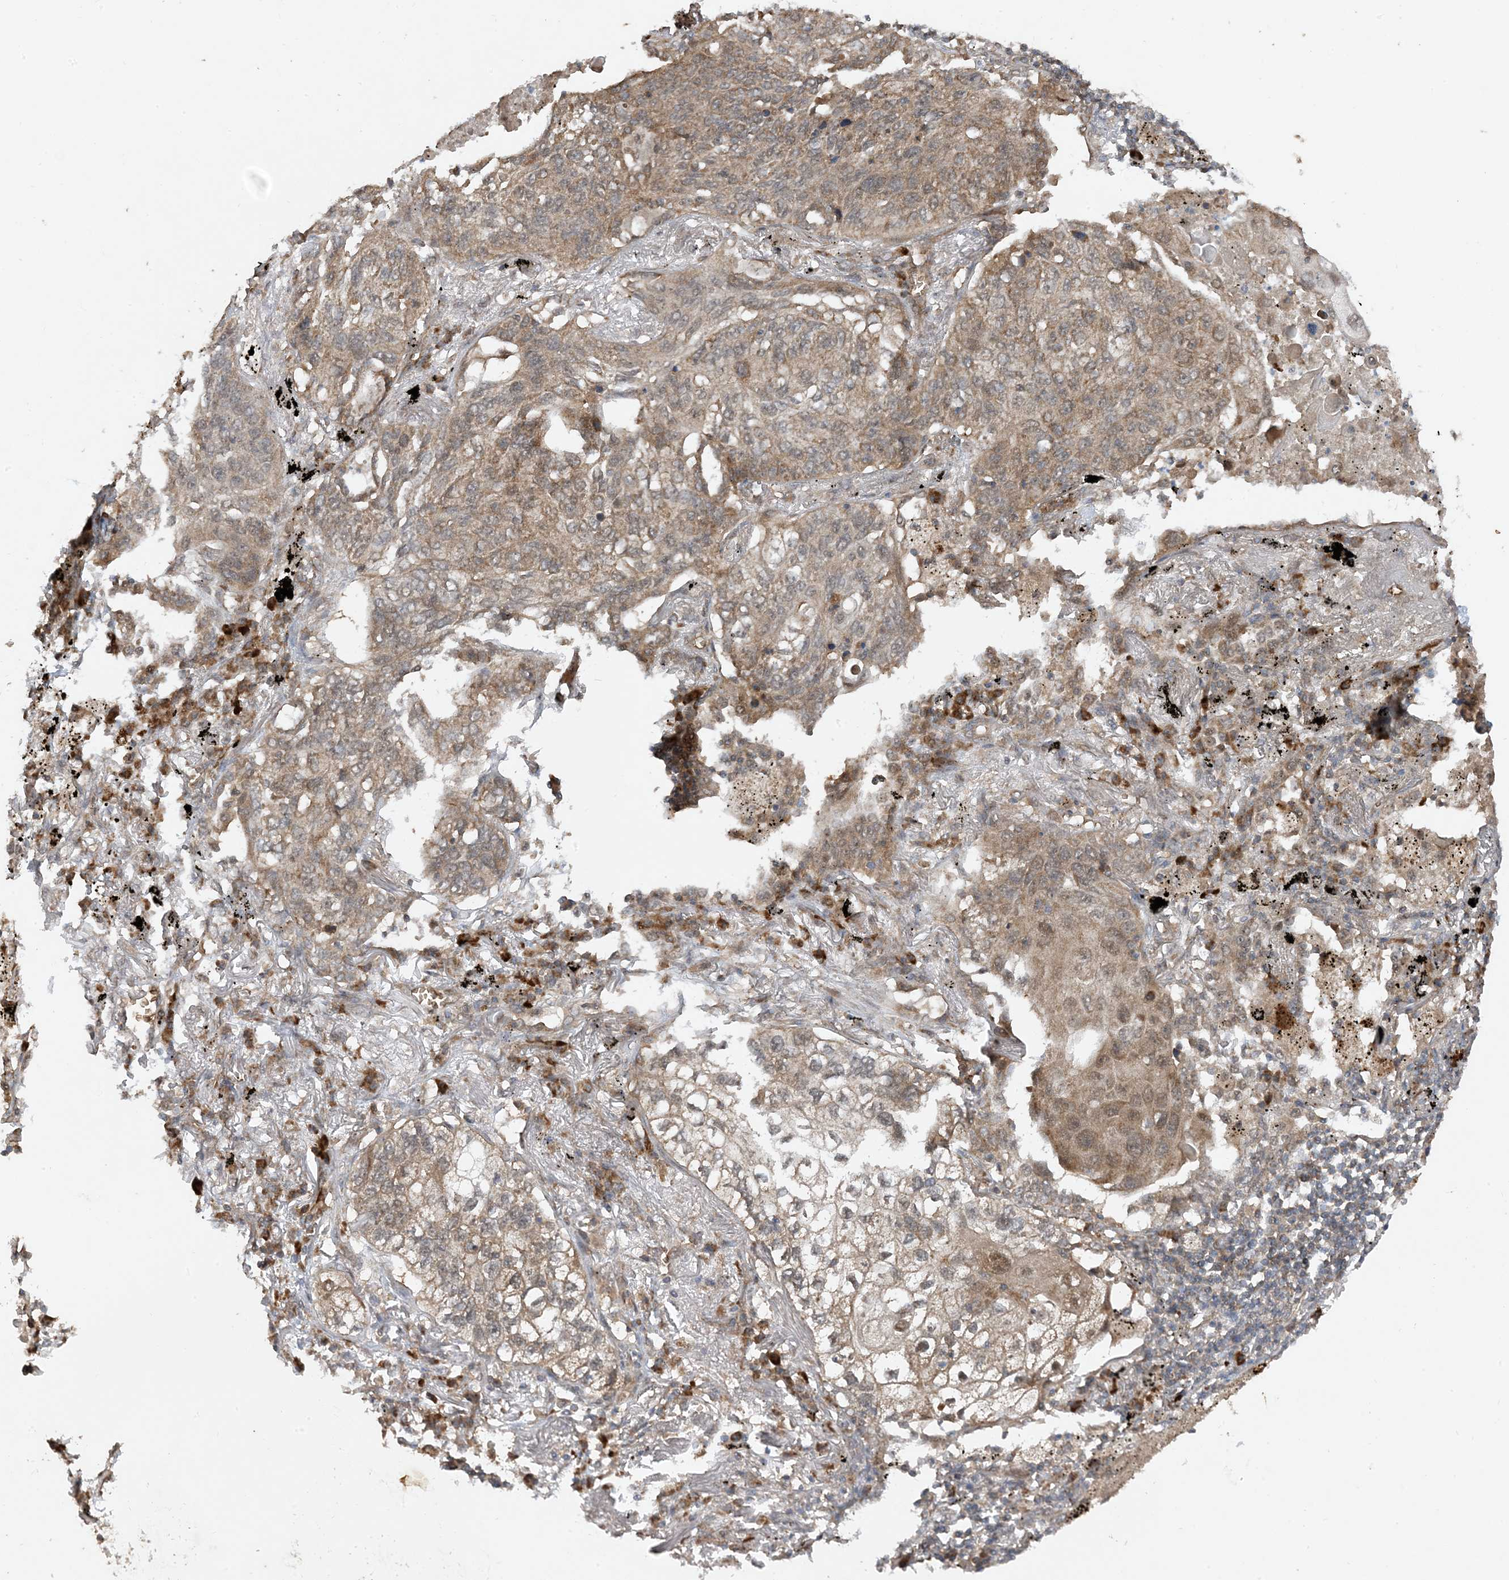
{"staining": {"intensity": "moderate", "quantity": "25%-75%", "location": "cytoplasmic/membranous"}, "tissue": "lung cancer", "cell_type": "Tumor cells", "image_type": "cancer", "snomed": [{"axis": "morphology", "description": "Squamous cell carcinoma, NOS"}, {"axis": "topography", "description": "Lung"}], "caption": "Immunohistochemical staining of human lung cancer exhibits moderate cytoplasmic/membranous protein positivity in approximately 25%-75% of tumor cells. The staining is performed using DAB brown chromogen to label protein expression. The nuclei are counter-stained blue using hematoxylin.", "gene": "PUSL1", "patient": {"sex": "female", "age": 63}}